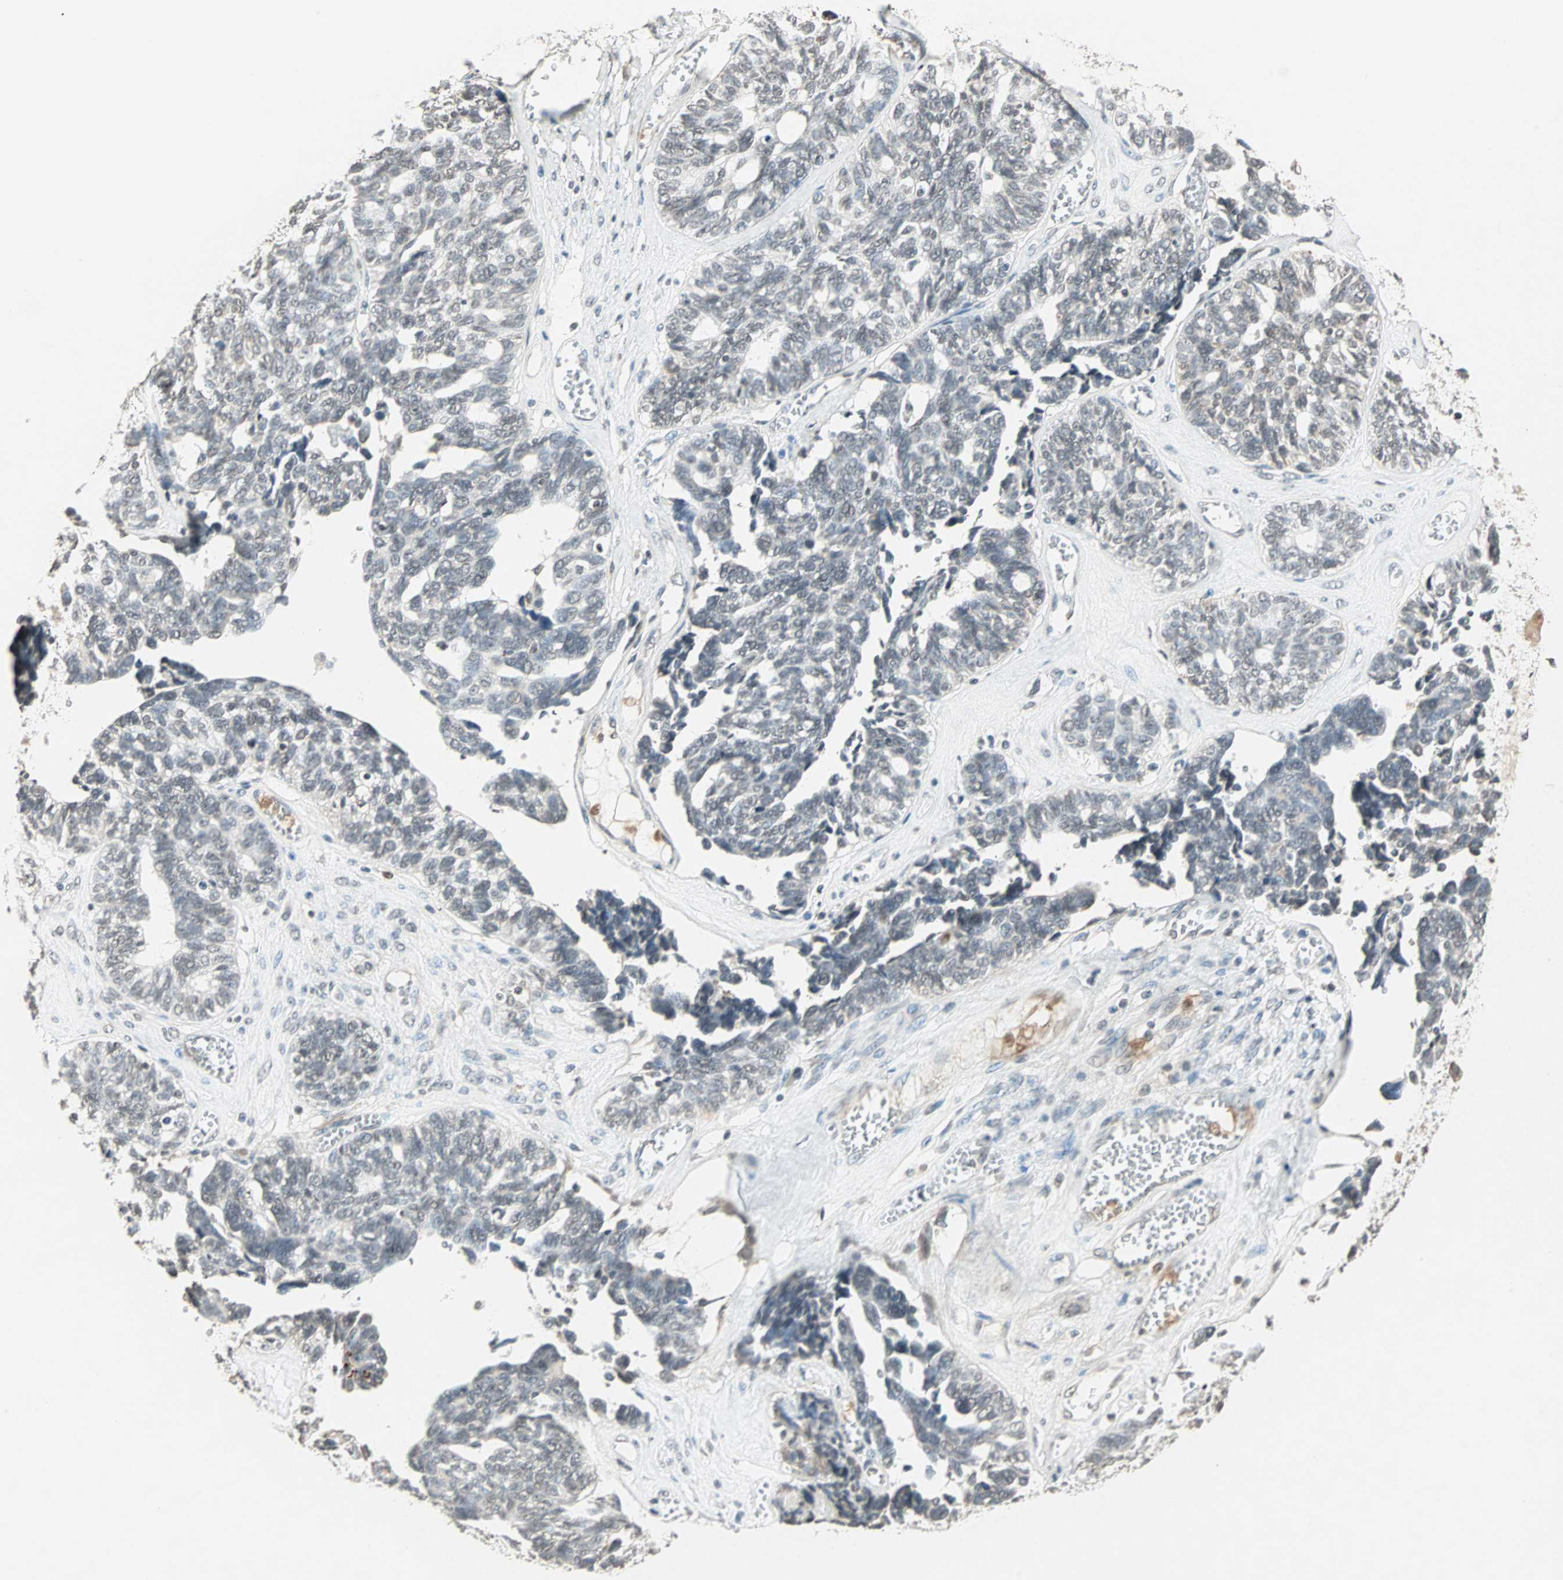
{"staining": {"intensity": "weak", "quantity": "25%-75%", "location": "cytoplasmic/membranous,nuclear"}, "tissue": "ovarian cancer", "cell_type": "Tumor cells", "image_type": "cancer", "snomed": [{"axis": "morphology", "description": "Cystadenocarcinoma, serous, NOS"}, {"axis": "topography", "description": "Ovary"}], "caption": "Immunohistochemistry (IHC) of ovarian cancer (serous cystadenocarcinoma) displays low levels of weak cytoplasmic/membranous and nuclear staining in approximately 25%-75% of tumor cells.", "gene": "PRELID1", "patient": {"sex": "female", "age": 79}}